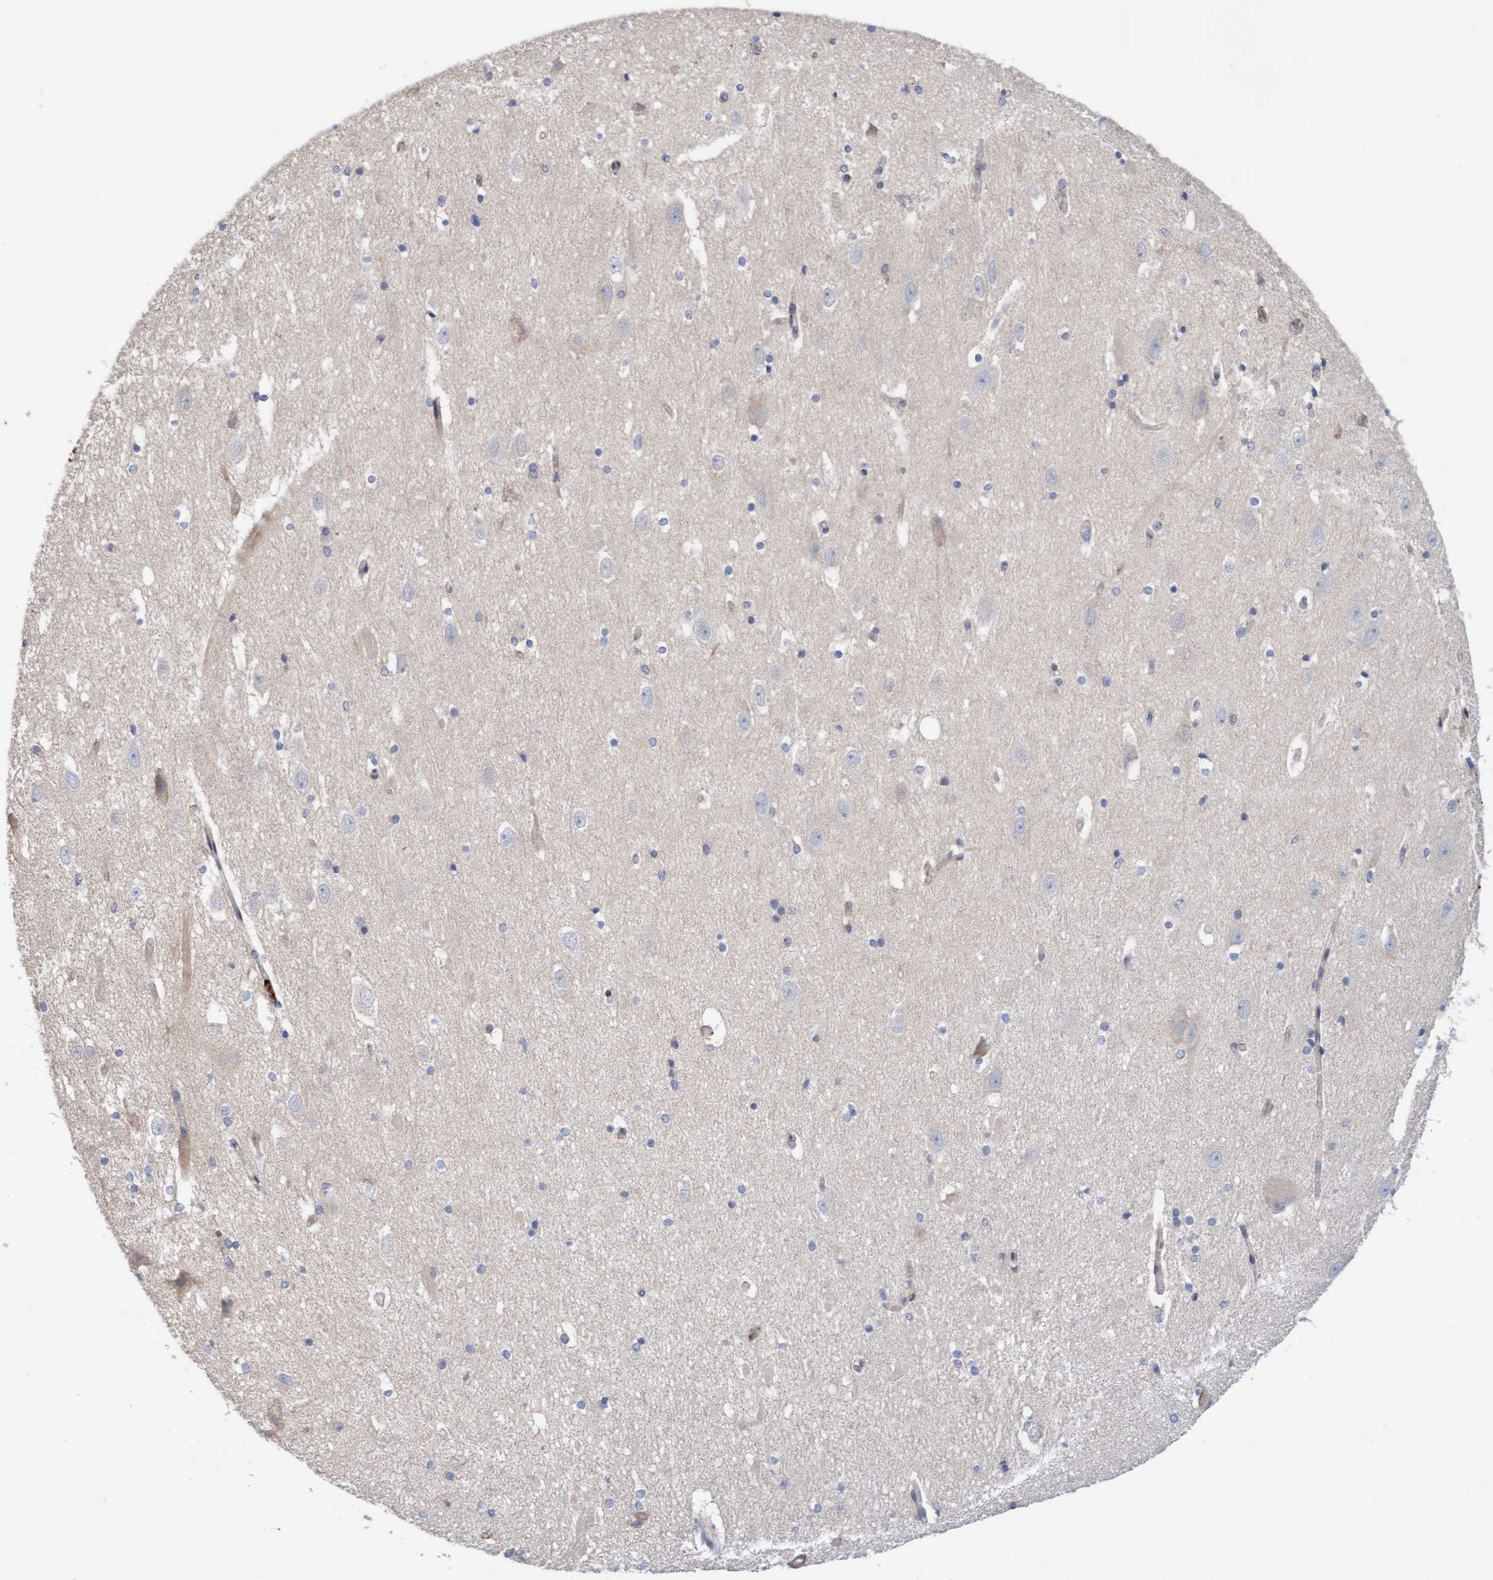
{"staining": {"intensity": "negative", "quantity": "none", "location": "none"}, "tissue": "hippocampus", "cell_type": "Glial cells", "image_type": "normal", "snomed": [{"axis": "morphology", "description": "Normal tissue, NOS"}, {"axis": "topography", "description": "Hippocampus"}], "caption": "An image of hippocampus stained for a protein demonstrates no brown staining in glial cells.", "gene": "MMP8", "patient": {"sex": "female", "age": 19}}